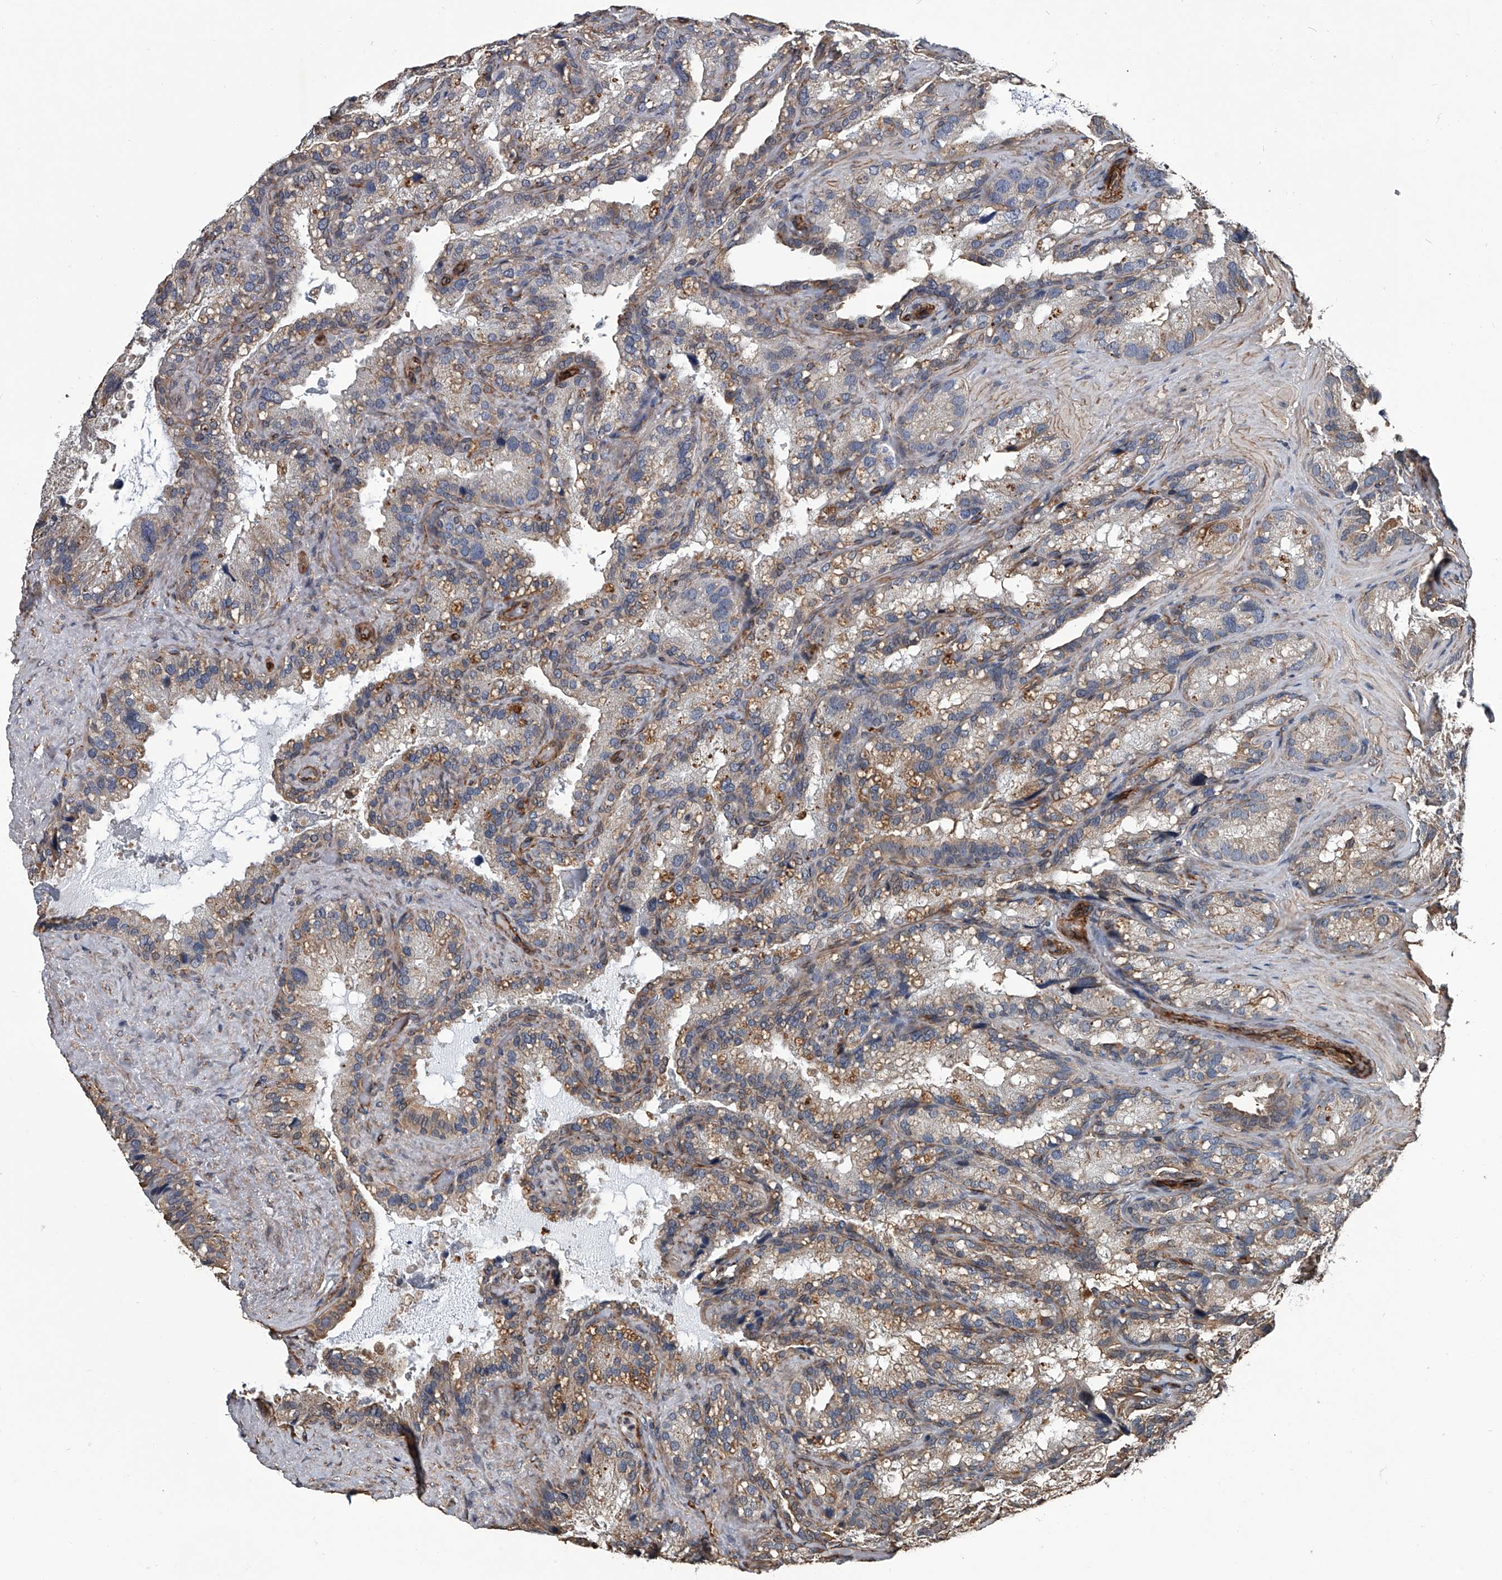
{"staining": {"intensity": "moderate", "quantity": "25%-75%", "location": "cytoplasmic/membranous"}, "tissue": "seminal vesicle", "cell_type": "Glandular cells", "image_type": "normal", "snomed": [{"axis": "morphology", "description": "Normal tissue, NOS"}, {"axis": "topography", "description": "Prostate"}, {"axis": "topography", "description": "Seminal veicle"}], "caption": "Brown immunohistochemical staining in unremarkable human seminal vesicle displays moderate cytoplasmic/membranous expression in about 25%-75% of glandular cells. Using DAB (brown) and hematoxylin (blue) stains, captured at high magnification using brightfield microscopy.", "gene": "LDLRAD2", "patient": {"sex": "male", "age": 68}}